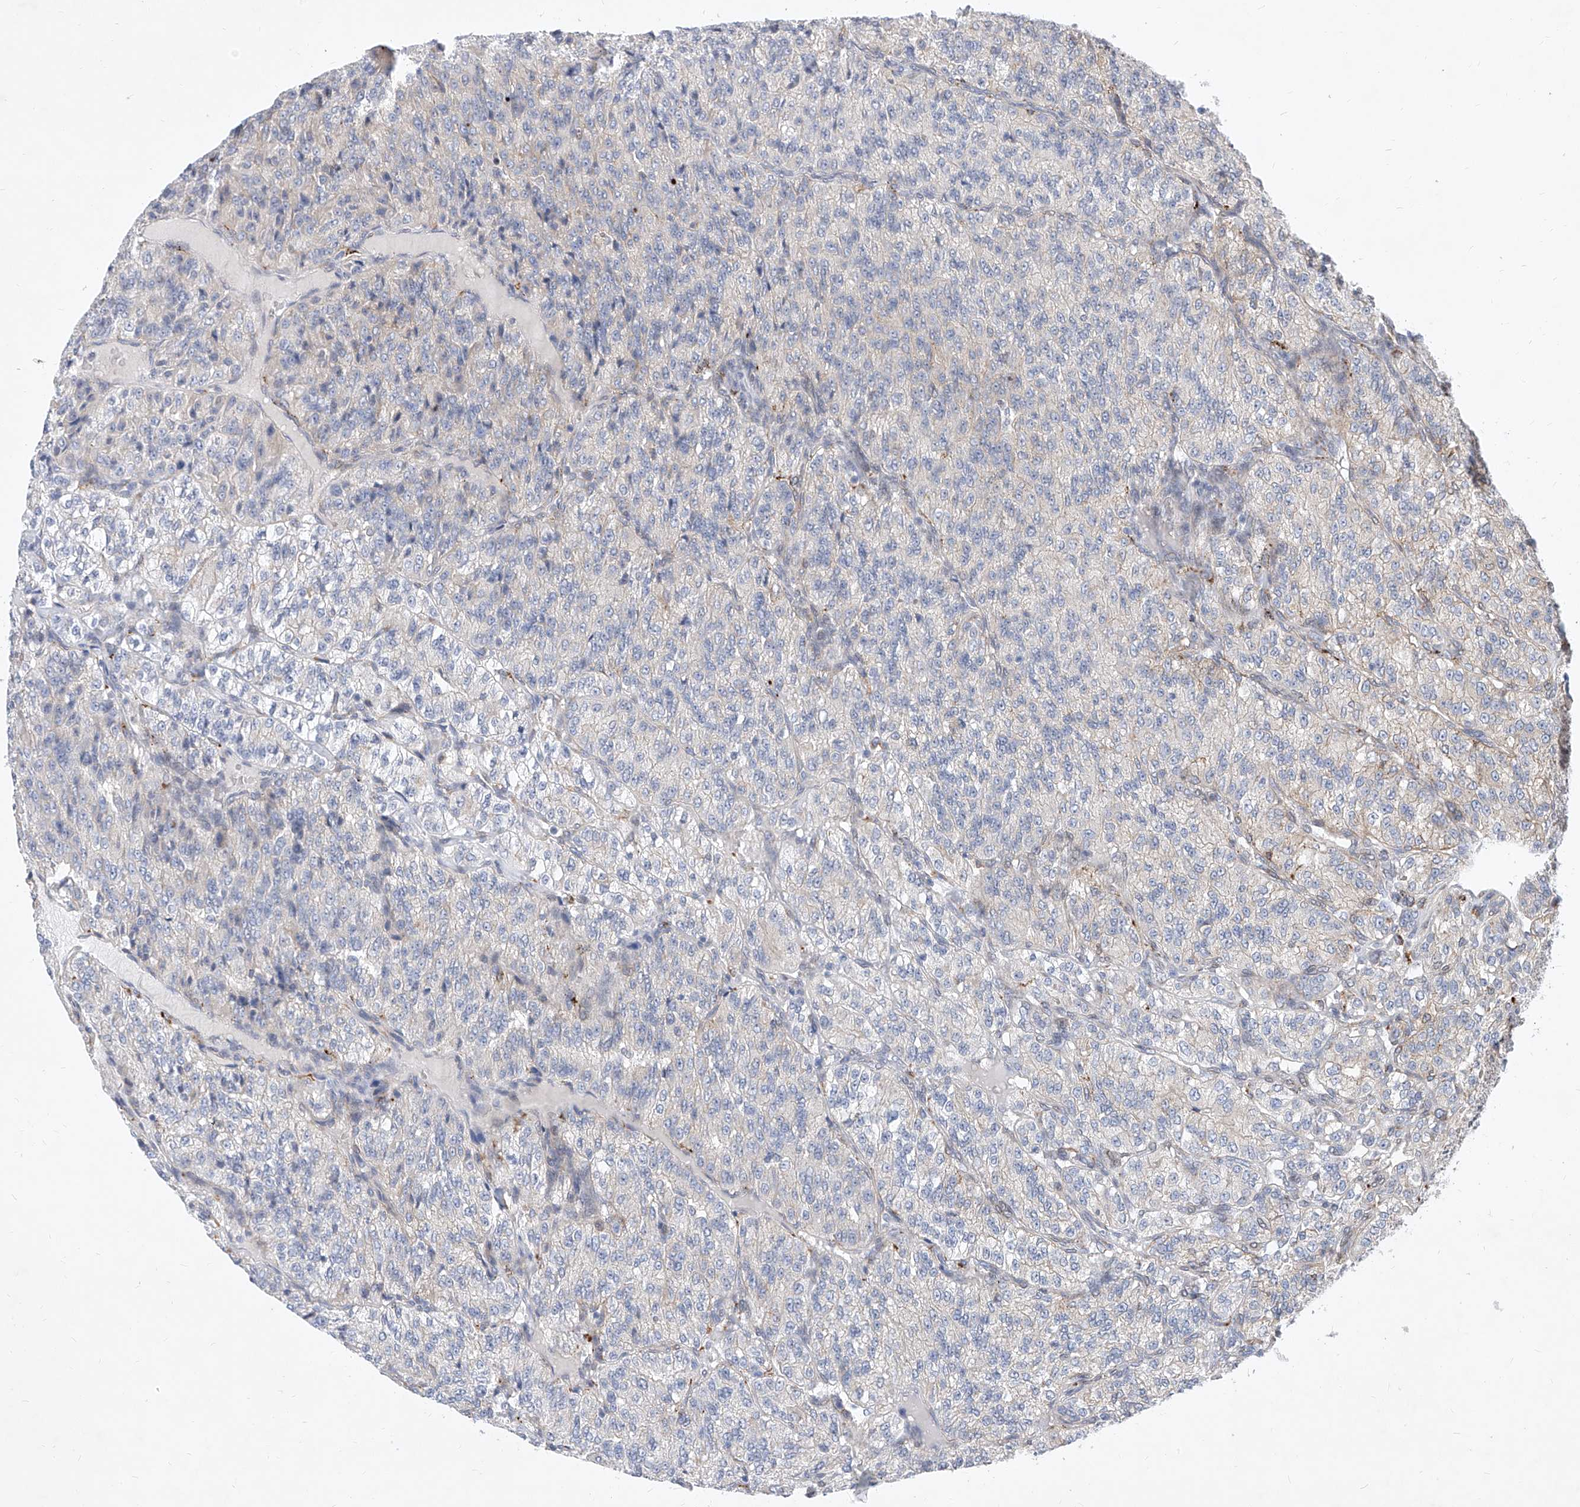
{"staining": {"intensity": "negative", "quantity": "none", "location": "none"}, "tissue": "renal cancer", "cell_type": "Tumor cells", "image_type": "cancer", "snomed": [{"axis": "morphology", "description": "Adenocarcinoma, NOS"}, {"axis": "topography", "description": "Kidney"}], "caption": "The immunohistochemistry (IHC) histopathology image has no significant staining in tumor cells of renal cancer tissue. (DAB (3,3'-diaminobenzidine) immunohistochemistry (IHC), high magnification).", "gene": "MX2", "patient": {"sex": "female", "age": 63}}